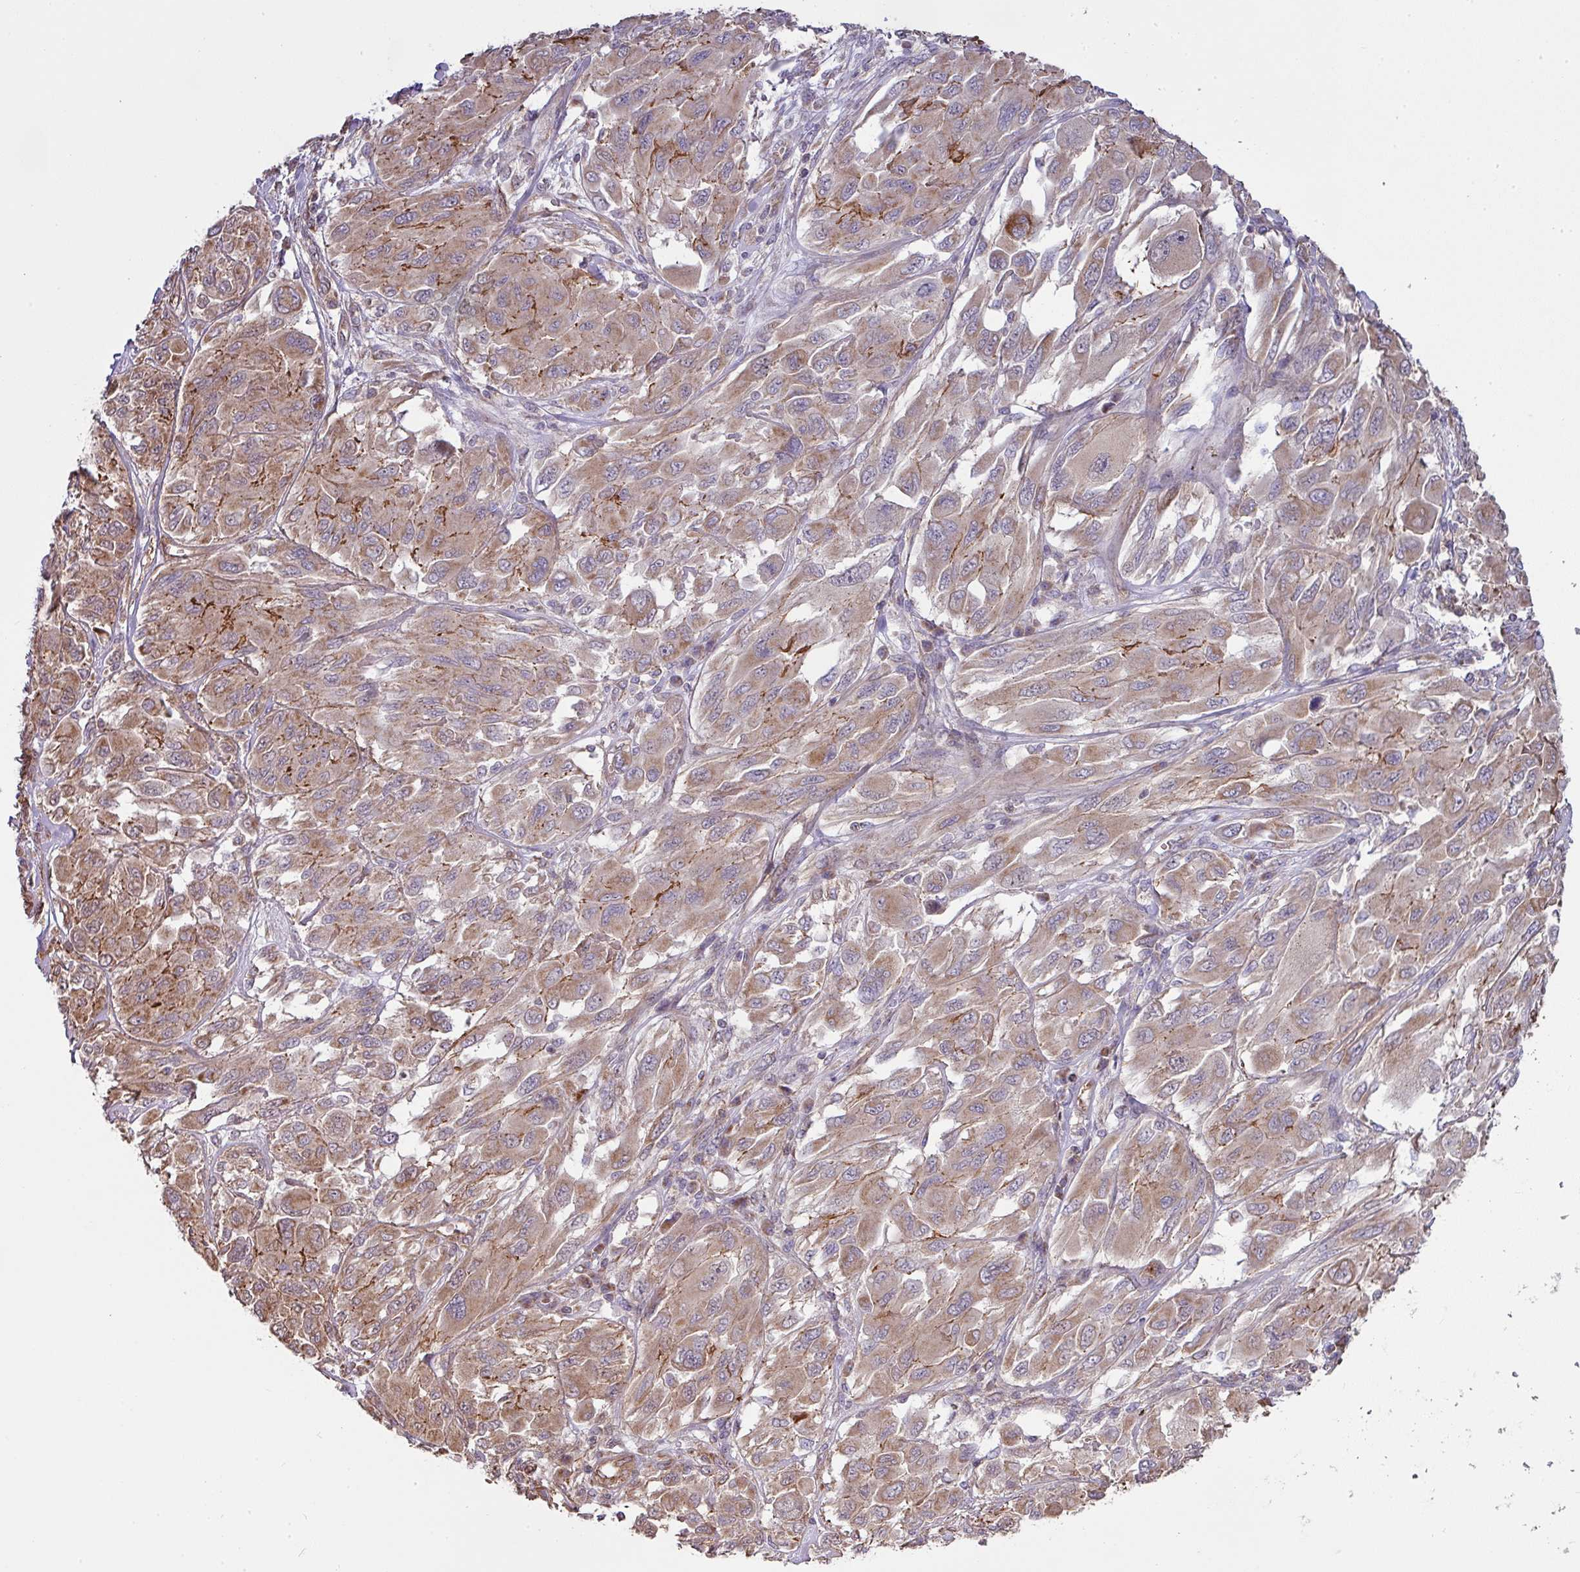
{"staining": {"intensity": "moderate", "quantity": ">75%", "location": "cytoplasmic/membranous"}, "tissue": "melanoma", "cell_type": "Tumor cells", "image_type": "cancer", "snomed": [{"axis": "morphology", "description": "Malignant melanoma, NOS"}, {"axis": "topography", "description": "Skin"}], "caption": "Immunohistochemistry micrograph of neoplastic tissue: human malignant melanoma stained using immunohistochemistry (IHC) shows medium levels of moderate protein expression localized specifically in the cytoplasmic/membranous of tumor cells, appearing as a cytoplasmic/membranous brown color.", "gene": "STK35", "patient": {"sex": "female", "age": 91}}